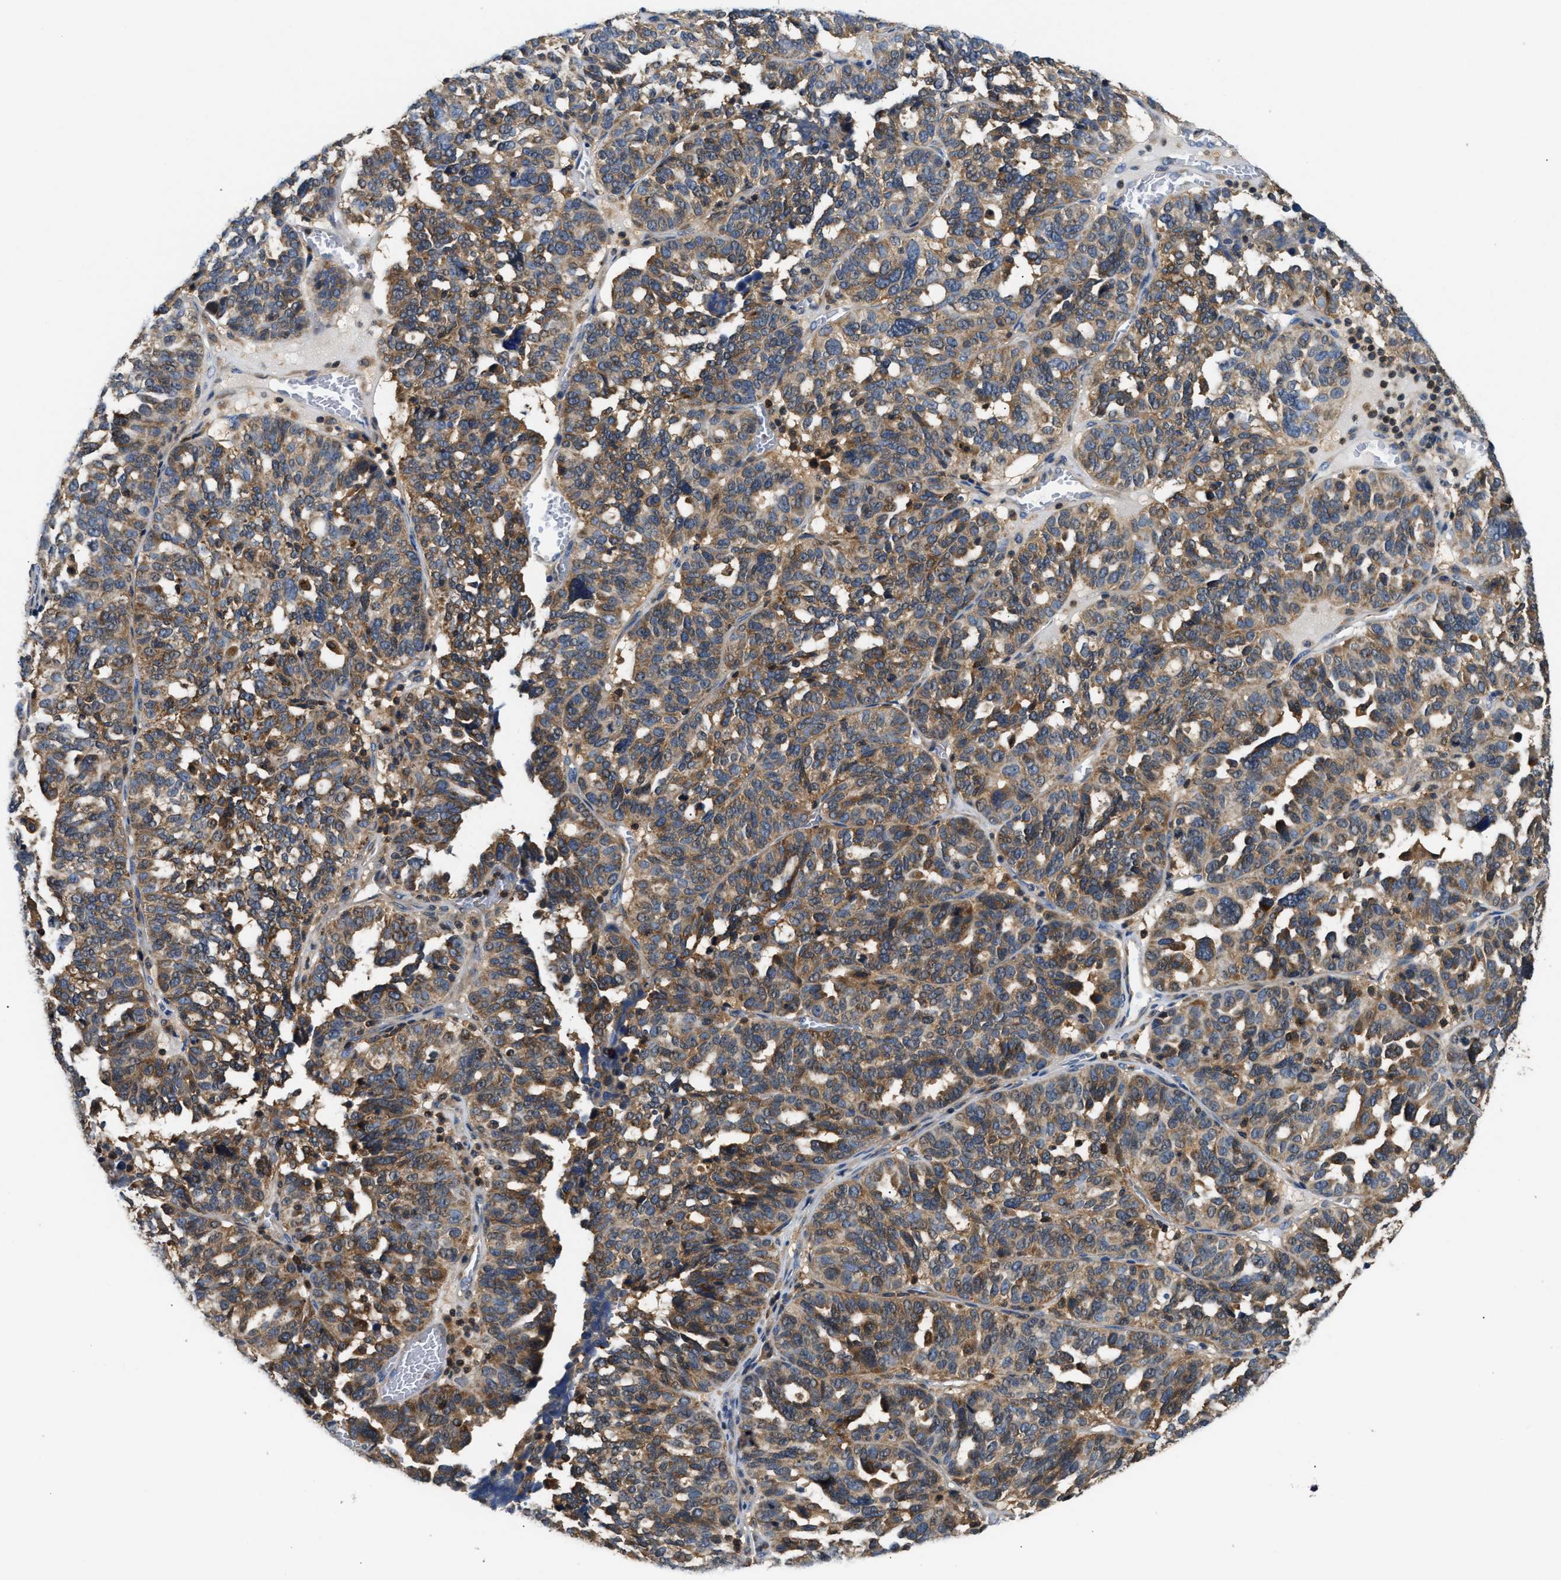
{"staining": {"intensity": "moderate", "quantity": "25%-75%", "location": "cytoplasmic/membranous"}, "tissue": "ovarian cancer", "cell_type": "Tumor cells", "image_type": "cancer", "snomed": [{"axis": "morphology", "description": "Cystadenocarcinoma, serous, NOS"}, {"axis": "topography", "description": "Ovary"}], "caption": "Immunohistochemistry (IHC) of human ovarian cancer exhibits medium levels of moderate cytoplasmic/membranous staining in approximately 25%-75% of tumor cells.", "gene": "CCM2", "patient": {"sex": "female", "age": 59}}